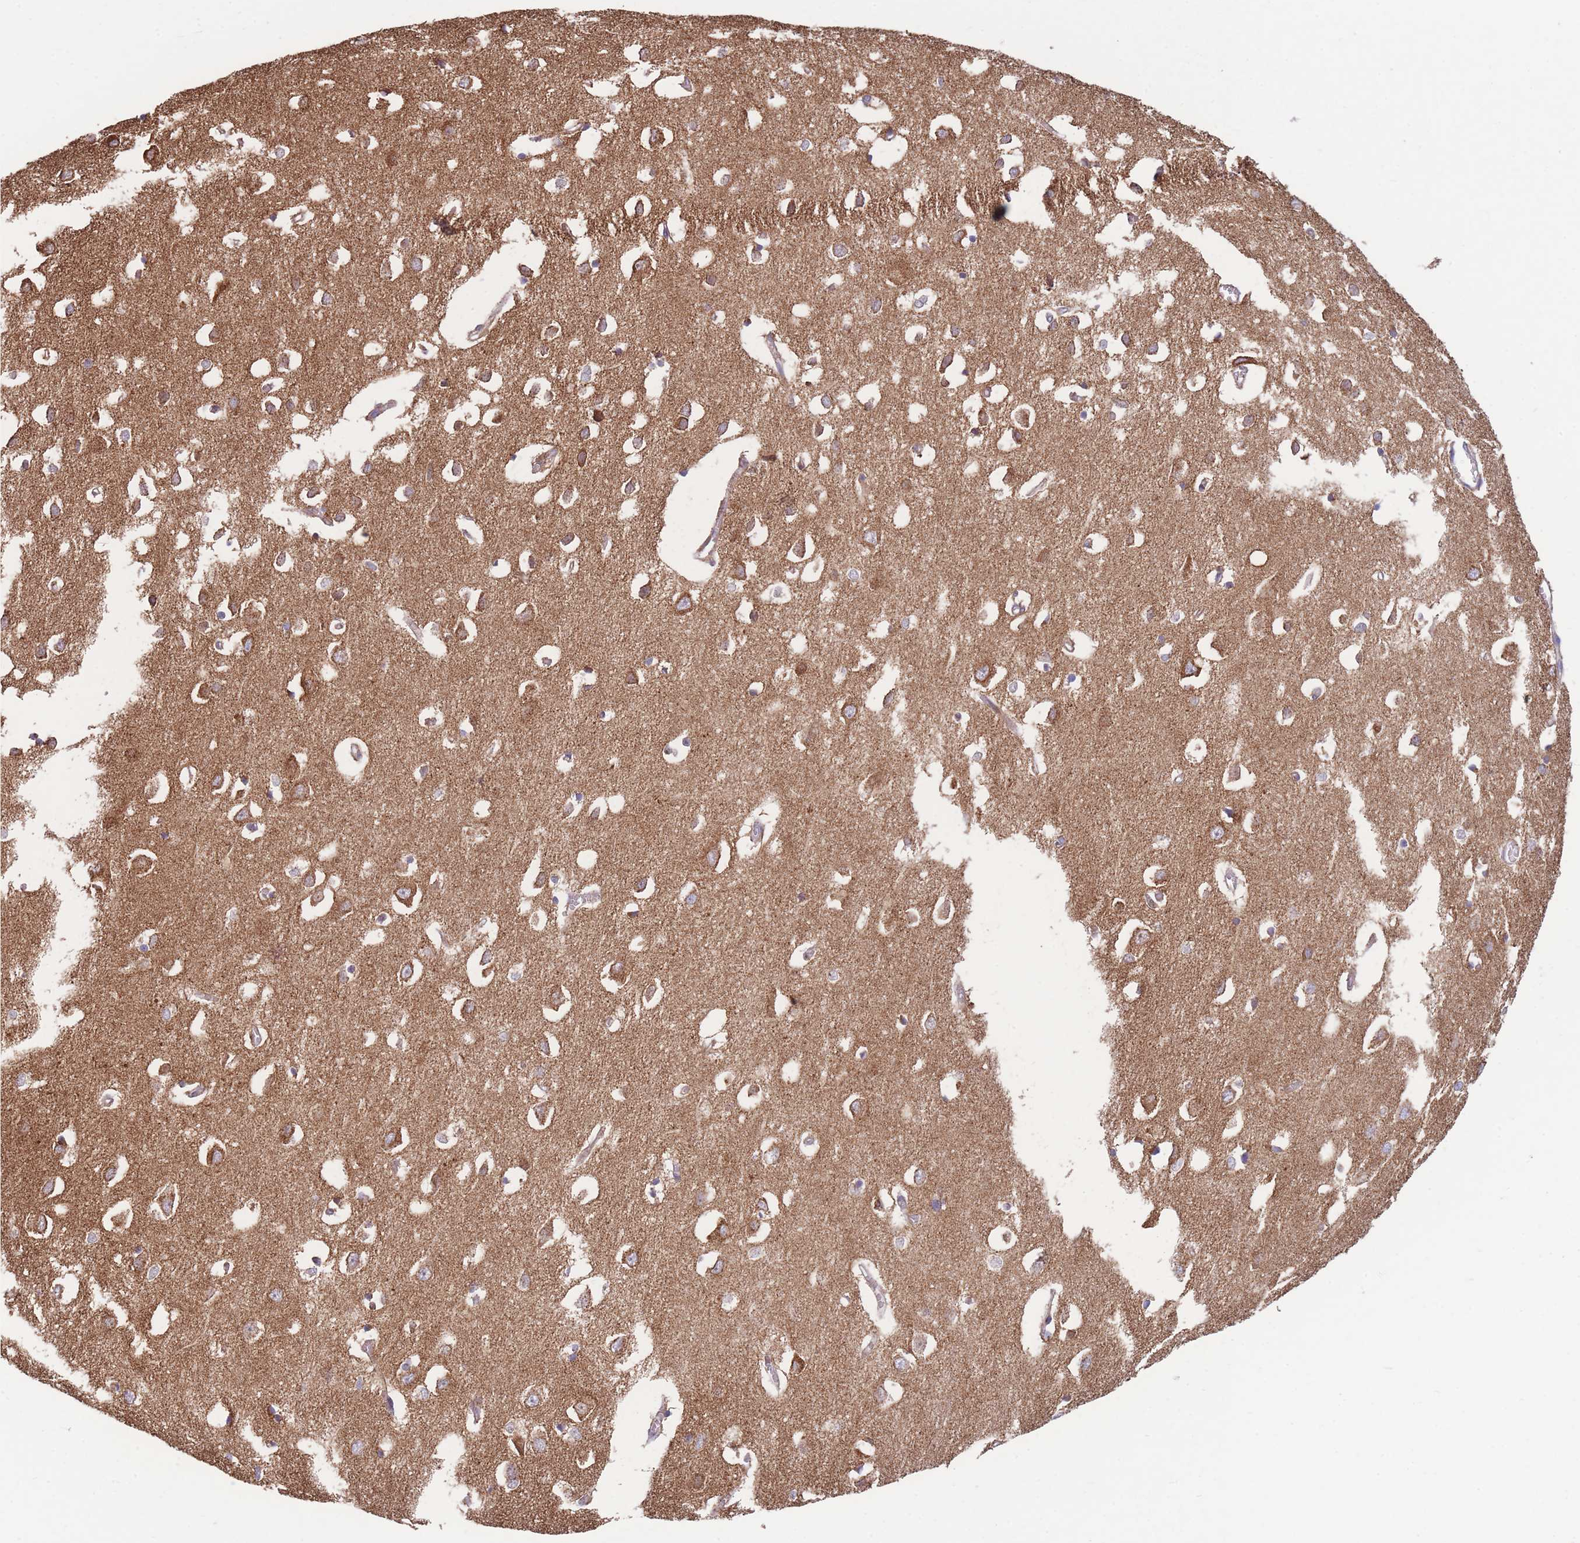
{"staining": {"intensity": "moderate", "quantity": "25%-75%", "location": "cytoplasmic/membranous"}, "tissue": "cerebral cortex", "cell_type": "Endothelial cells", "image_type": "normal", "snomed": [{"axis": "morphology", "description": "Normal tissue, NOS"}, {"axis": "topography", "description": "Cerebral cortex"}], "caption": "About 25%-75% of endothelial cells in unremarkable human cerebral cortex demonstrate moderate cytoplasmic/membranous protein staining as visualized by brown immunohistochemical staining.", "gene": "FKBP8", "patient": {"sex": "female", "age": 64}}